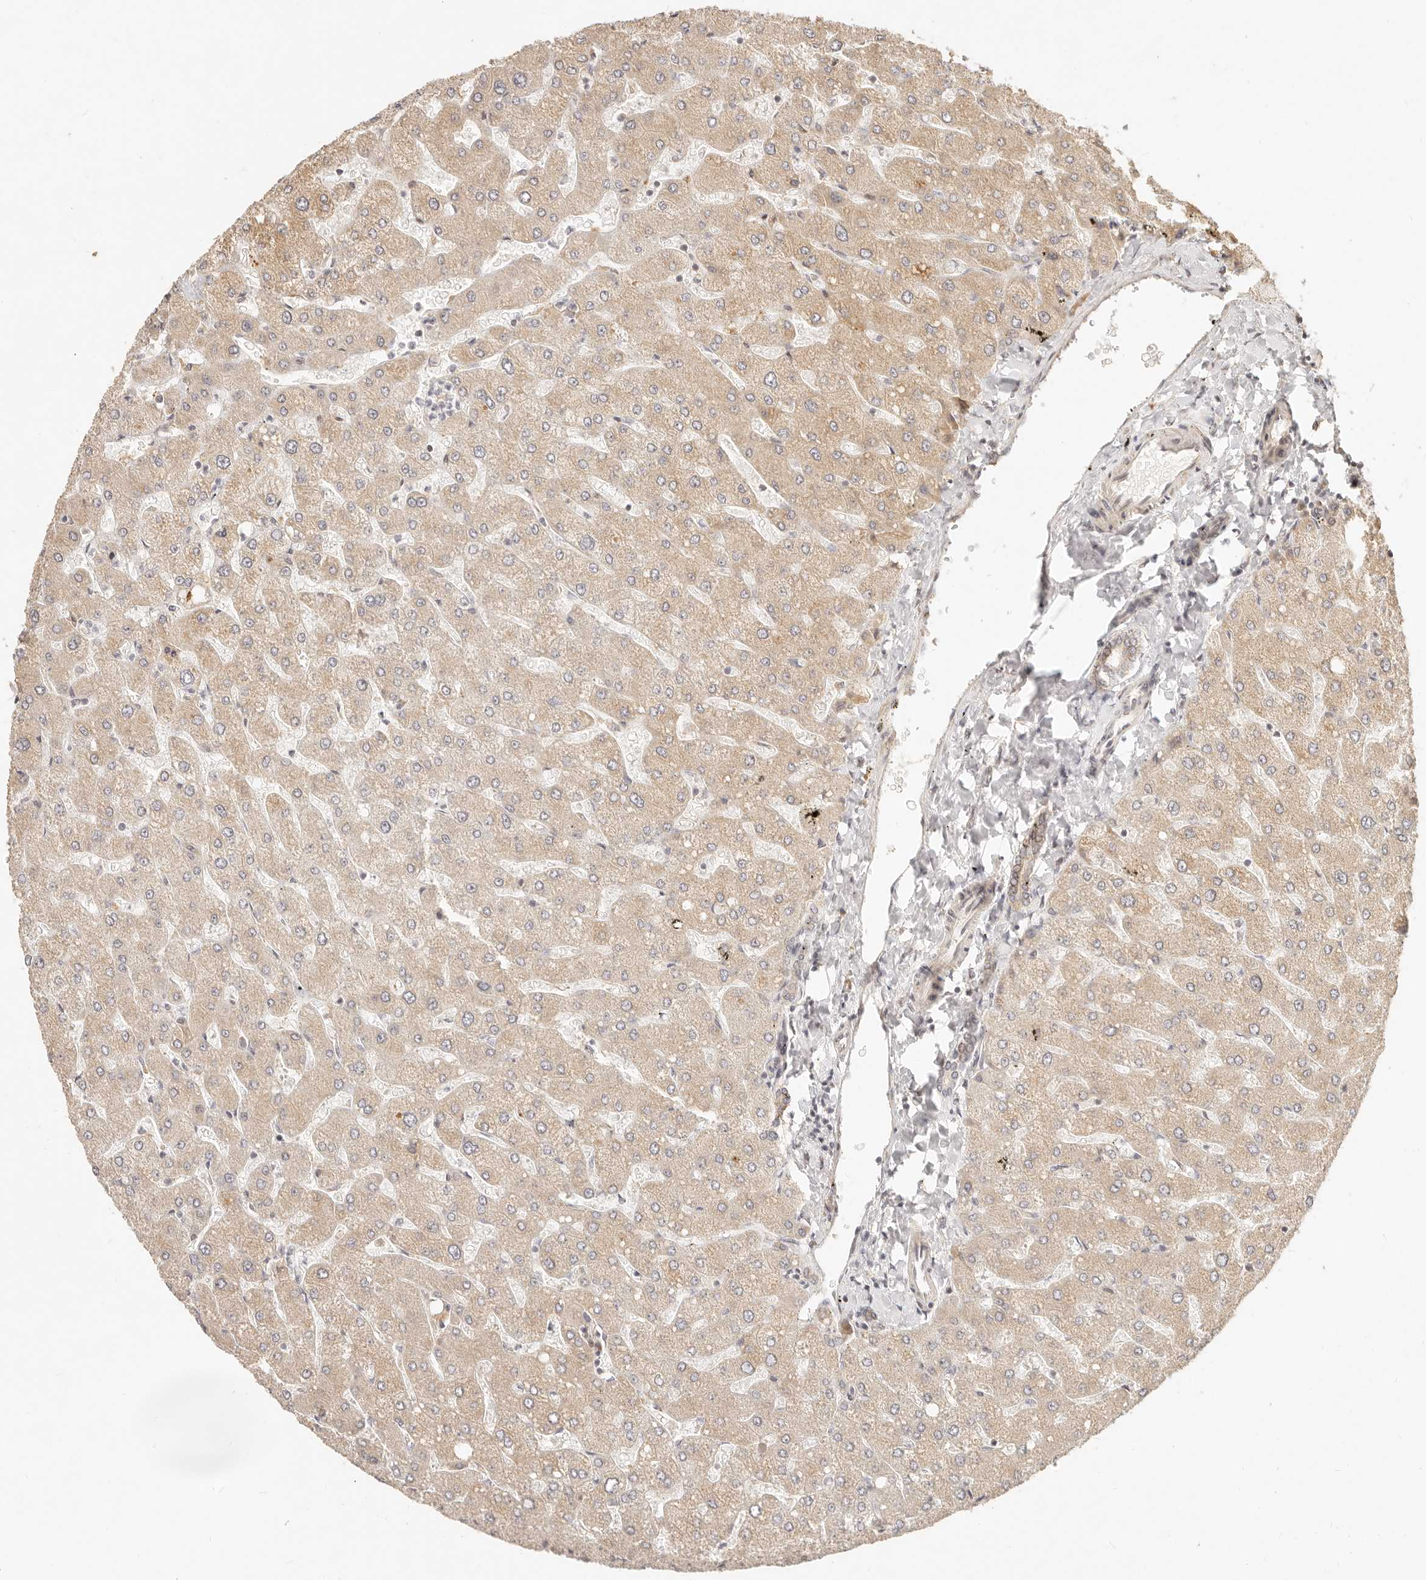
{"staining": {"intensity": "moderate", "quantity": "25%-75%", "location": "cytoplasmic/membranous"}, "tissue": "liver", "cell_type": "Cholangiocytes", "image_type": "normal", "snomed": [{"axis": "morphology", "description": "Normal tissue, NOS"}, {"axis": "topography", "description": "Liver"}], "caption": "Immunohistochemical staining of benign human liver demonstrates 25%-75% levels of moderate cytoplasmic/membranous protein positivity in approximately 25%-75% of cholangiocytes. Immunohistochemistry stains the protein of interest in brown and the nuclei are stained blue.", "gene": "TIMM17A", "patient": {"sex": "male", "age": 55}}